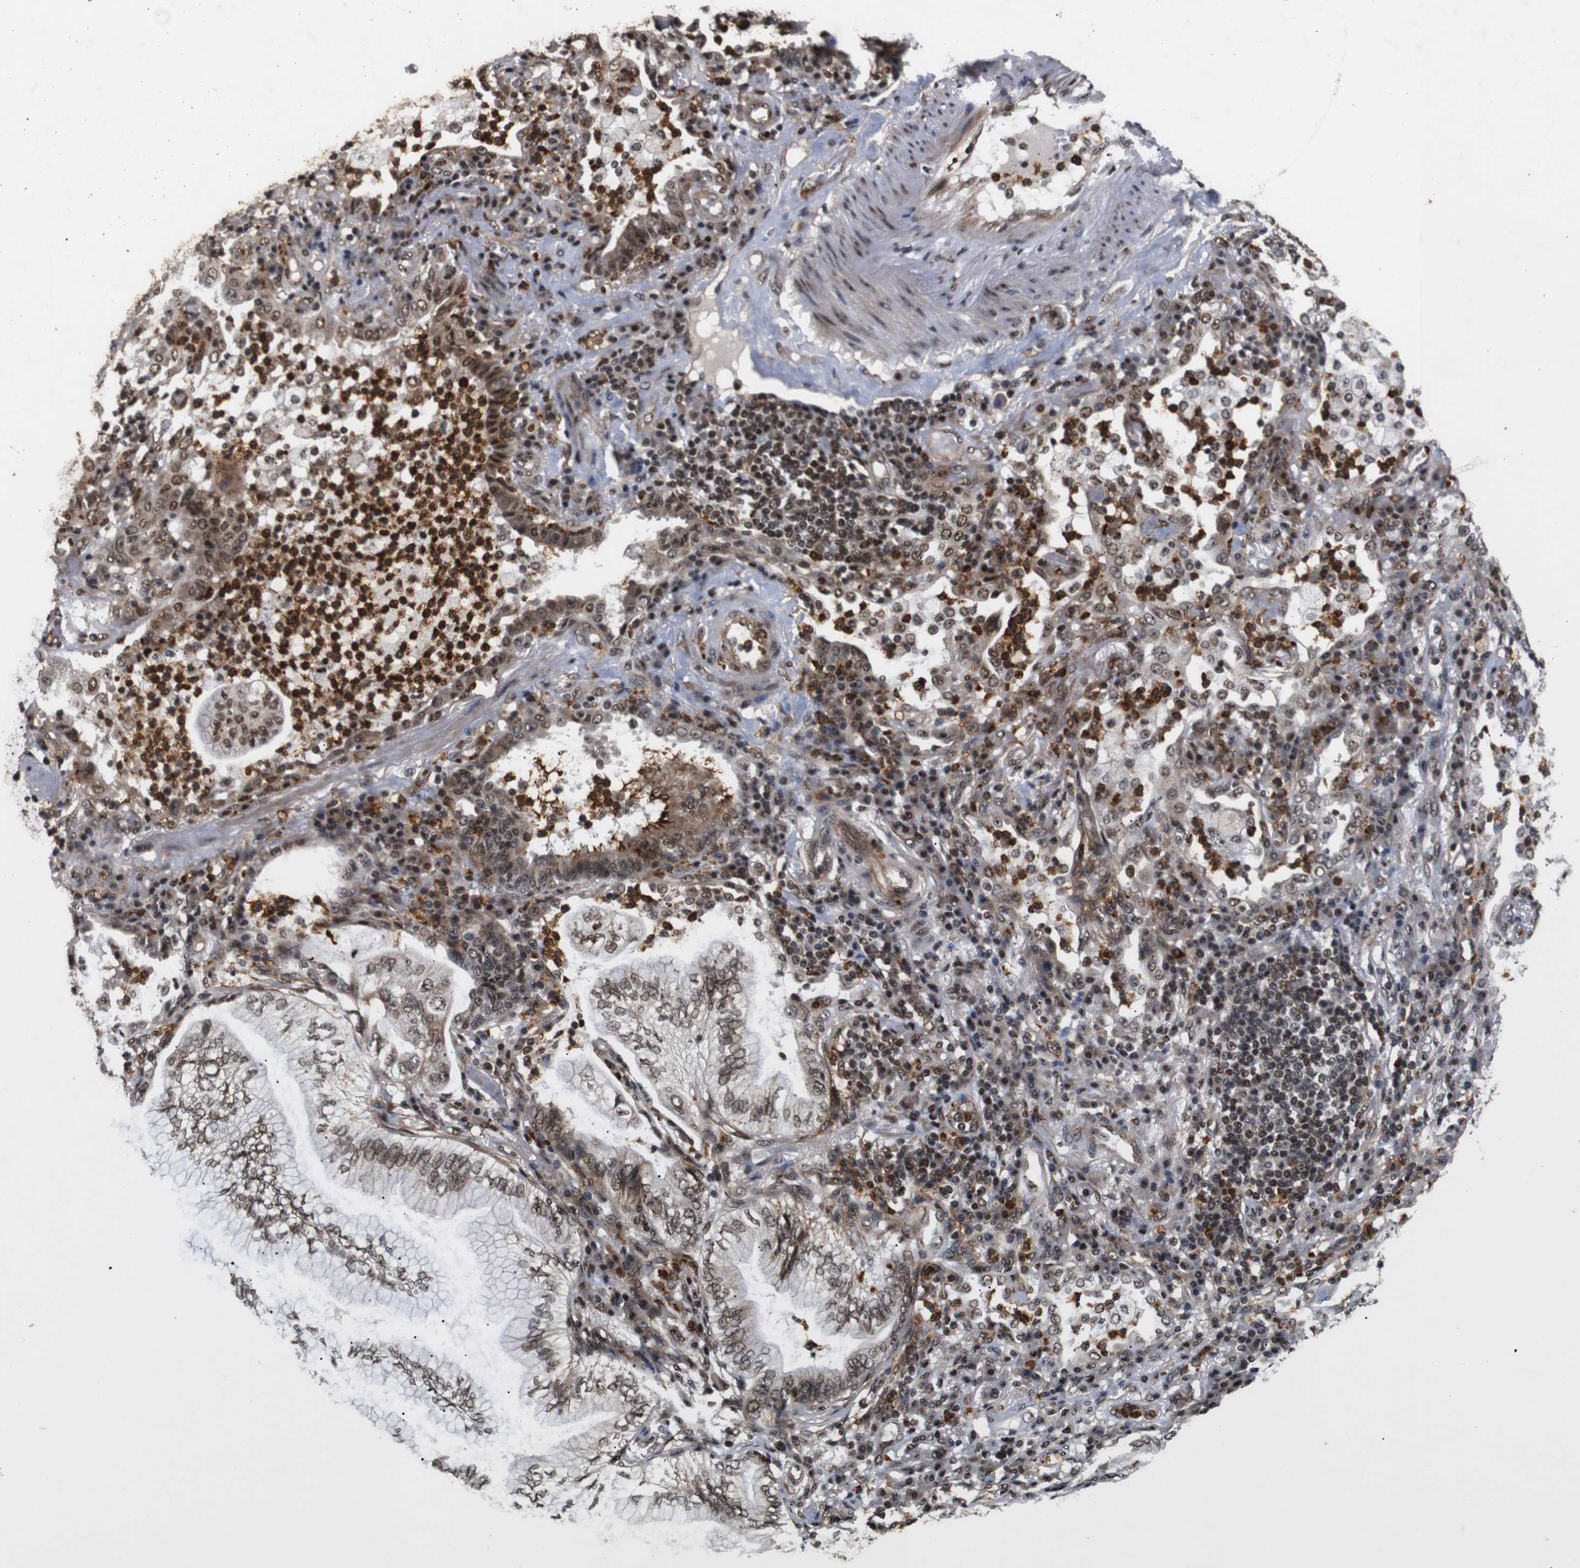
{"staining": {"intensity": "weak", "quantity": ">75%", "location": "nuclear"}, "tissue": "lung cancer", "cell_type": "Tumor cells", "image_type": "cancer", "snomed": [{"axis": "morphology", "description": "Normal tissue, NOS"}, {"axis": "morphology", "description": "Adenocarcinoma, NOS"}, {"axis": "topography", "description": "Bronchus"}, {"axis": "topography", "description": "Lung"}], "caption": "Immunohistochemistry (DAB (3,3'-diaminobenzidine)) staining of lung adenocarcinoma exhibits weak nuclear protein expression in approximately >75% of tumor cells.", "gene": "KIF23", "patient": {"sex": "female", "age": 70}}